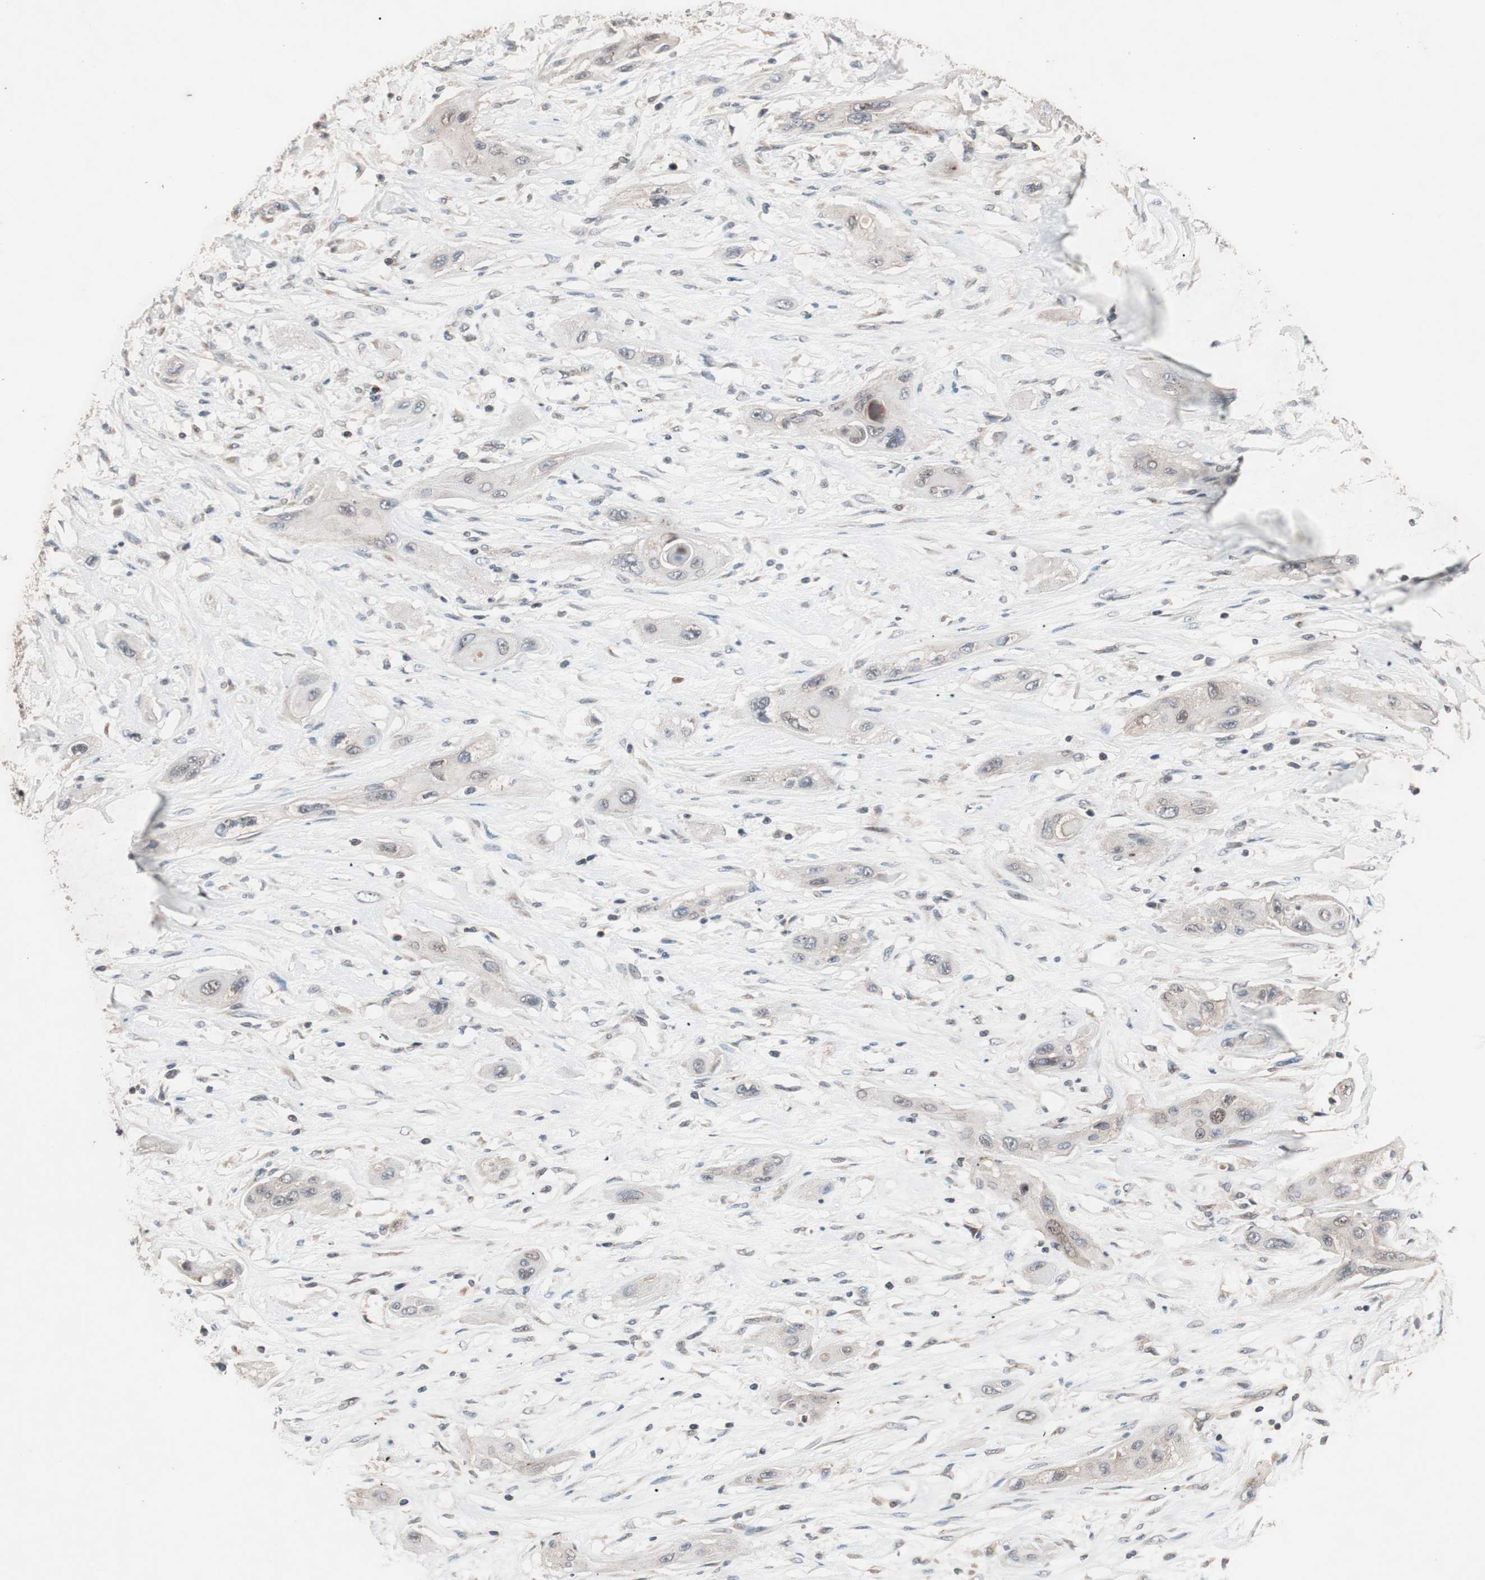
{"staining": {"intensity": "negative", "quantity": "none", "location": "none"}, "tissue": "lung cancer", "cell_type": "Tumor cells", "image_type": "cancer", "snomed": [{"axis": "morphology", "description": "Squamous cell carcinoma, NOS"}, {"axis": "topography", "description": "Lung"}], "caption": "Histopathology image shows no protein positivity in tumor cells of lung cancer tissue. The staining is performed using DAB brown chromogen with nuclei counter-stained in using hematoxylin.", "gene": "IRS1", "patient": {"sex": "female", "age": 47}}